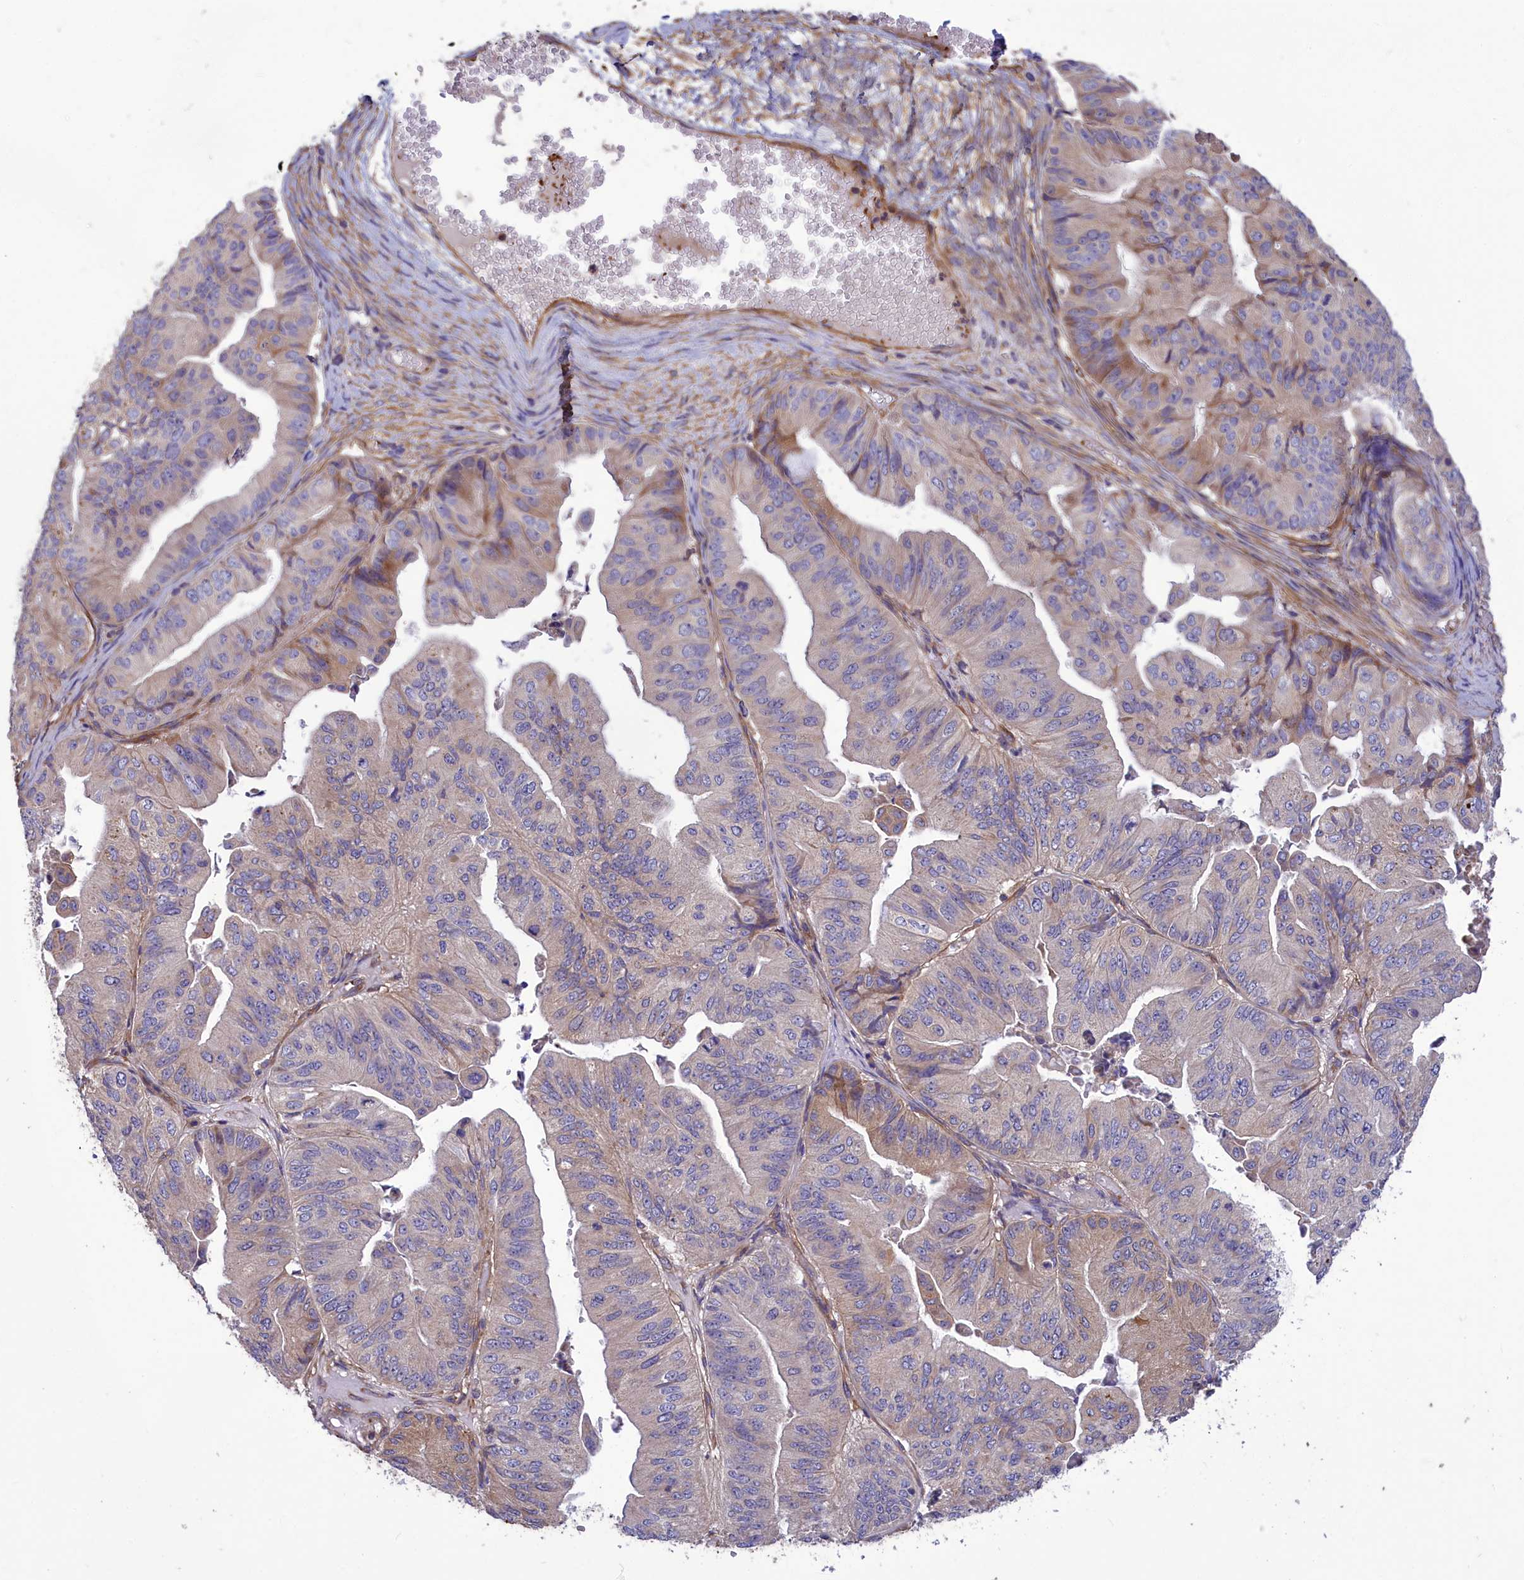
{"staining": {"intensity": "weak", "quantity": "<25%", "location": "cytoplasmic/membranous"}, "tissue": "ovarian cancer", "cell_type": "Tumor cells", "image_type": "cancer", "snomed": [{"axis": "morphology", "description": "Cystadenocarcinoma, mucinous, NOS"}, {"axis": "topography", "description": "Ovary"}], "caption": "This histopathology image is of mucinous cystadenocarcinoma (ovarian) stained with immunohistochemistry to label a protein in brown with the nuclei are counter-stained blue. There is no staining in tumor cells.", "gene": "AMDHD2", "patient": {"sex": "female", "age": 61}}